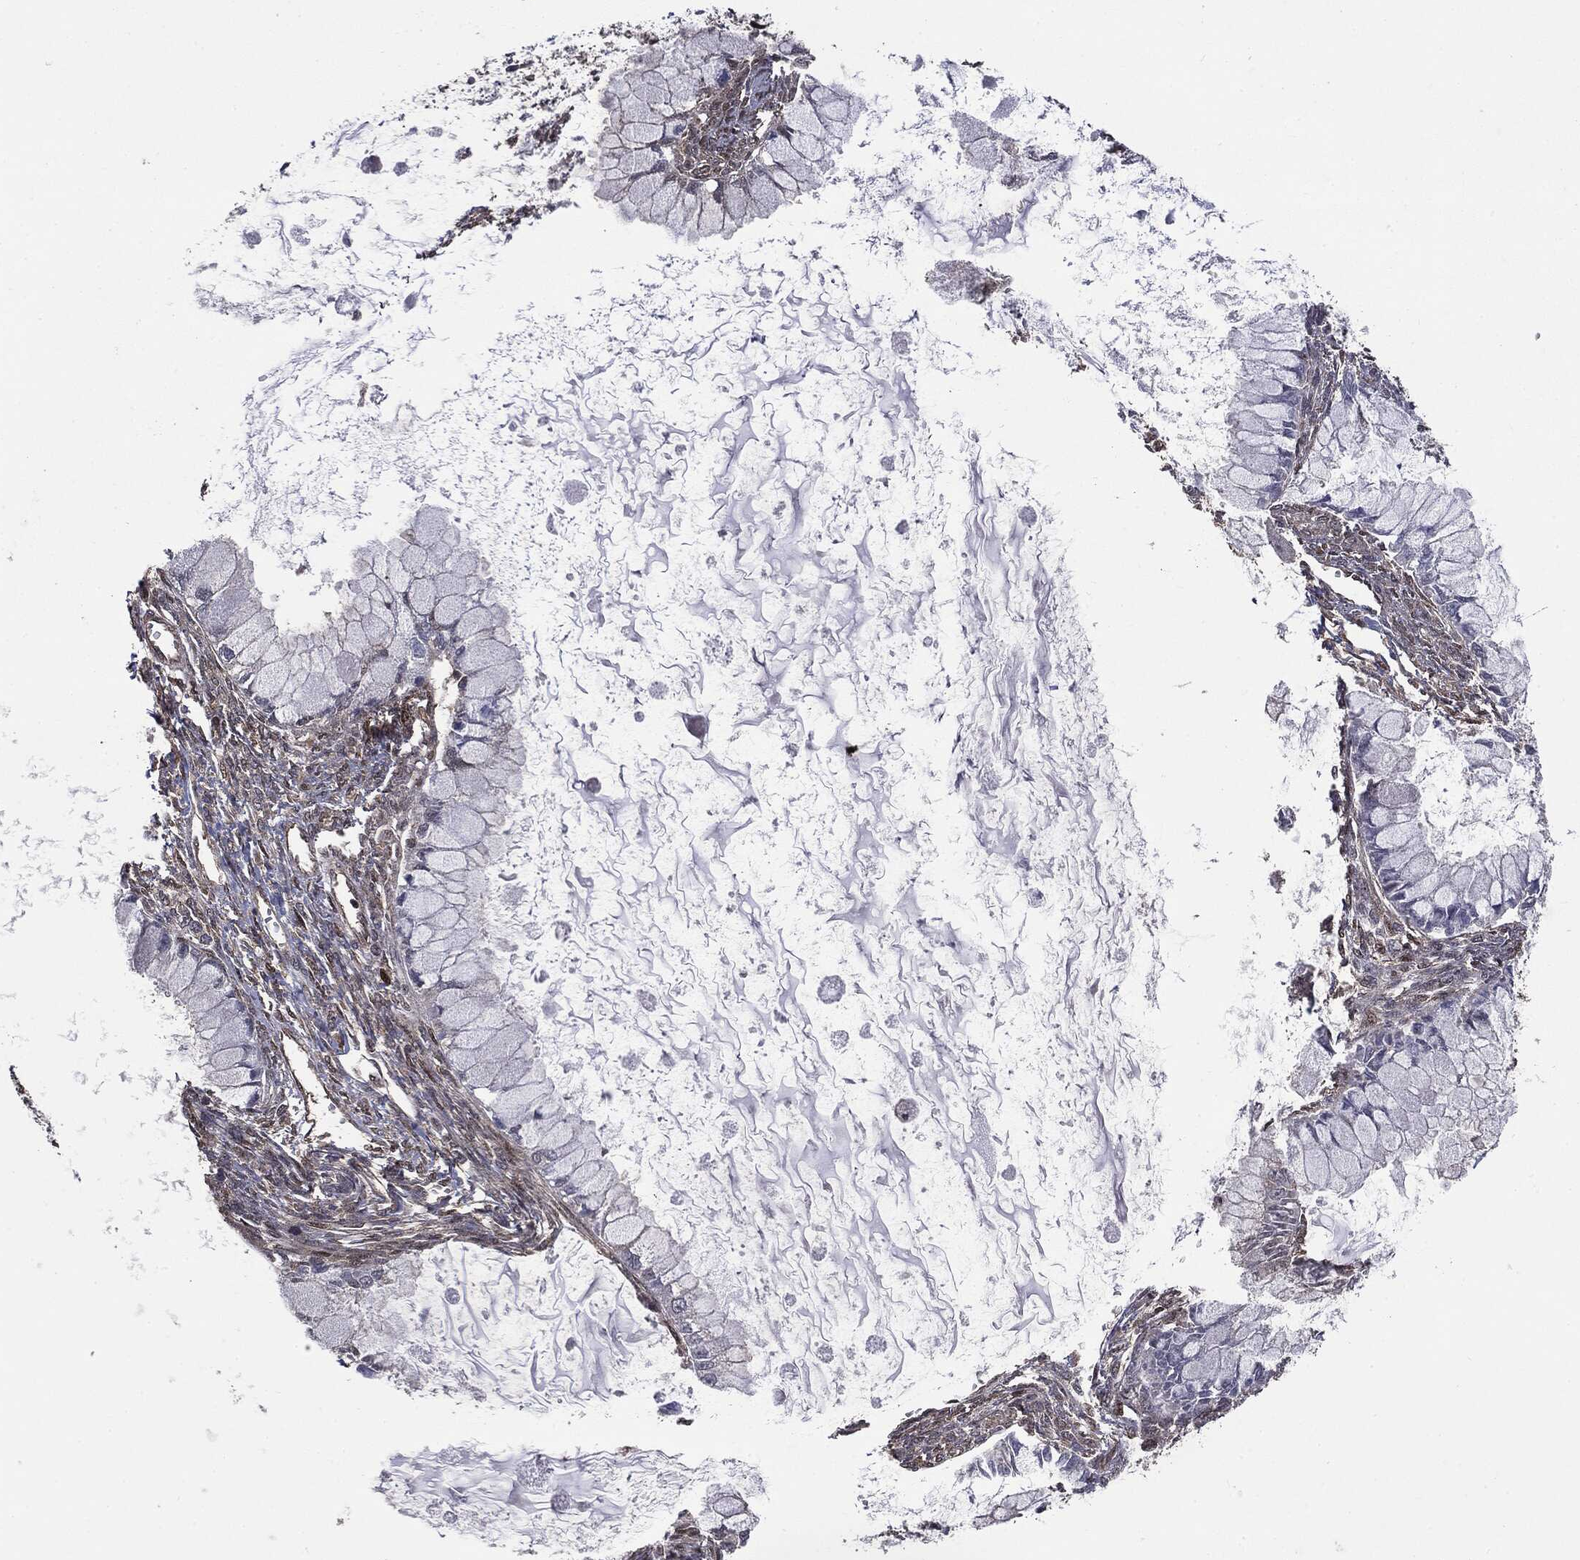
{"staining": {"intensity": "negative", "quantity": "none", "location": "none"}, "tissue": "ovarian cancer", "cell_type": "Tumor cells", "image_type": "cancer", "snomed": [{"axis": "morphology", "description": "Cystadenocarcinoma, mucinous, NOS"}, {"axis": "topography", "description": "Ovary"}], "caption": "DAB immunohistochemical staining of human ovarian mucinous cystadenocarcinoma shows no significant positivity in tumor cells. The staining was performed using DAB (3,3'-diaminobenzidine) to visualize the protein expression in brown, while the nuclei were stained in blue with hematoxylin (Magnification: 20x).", "gene": "PTPA", "patient": {"sex": "female", "age": 34}}